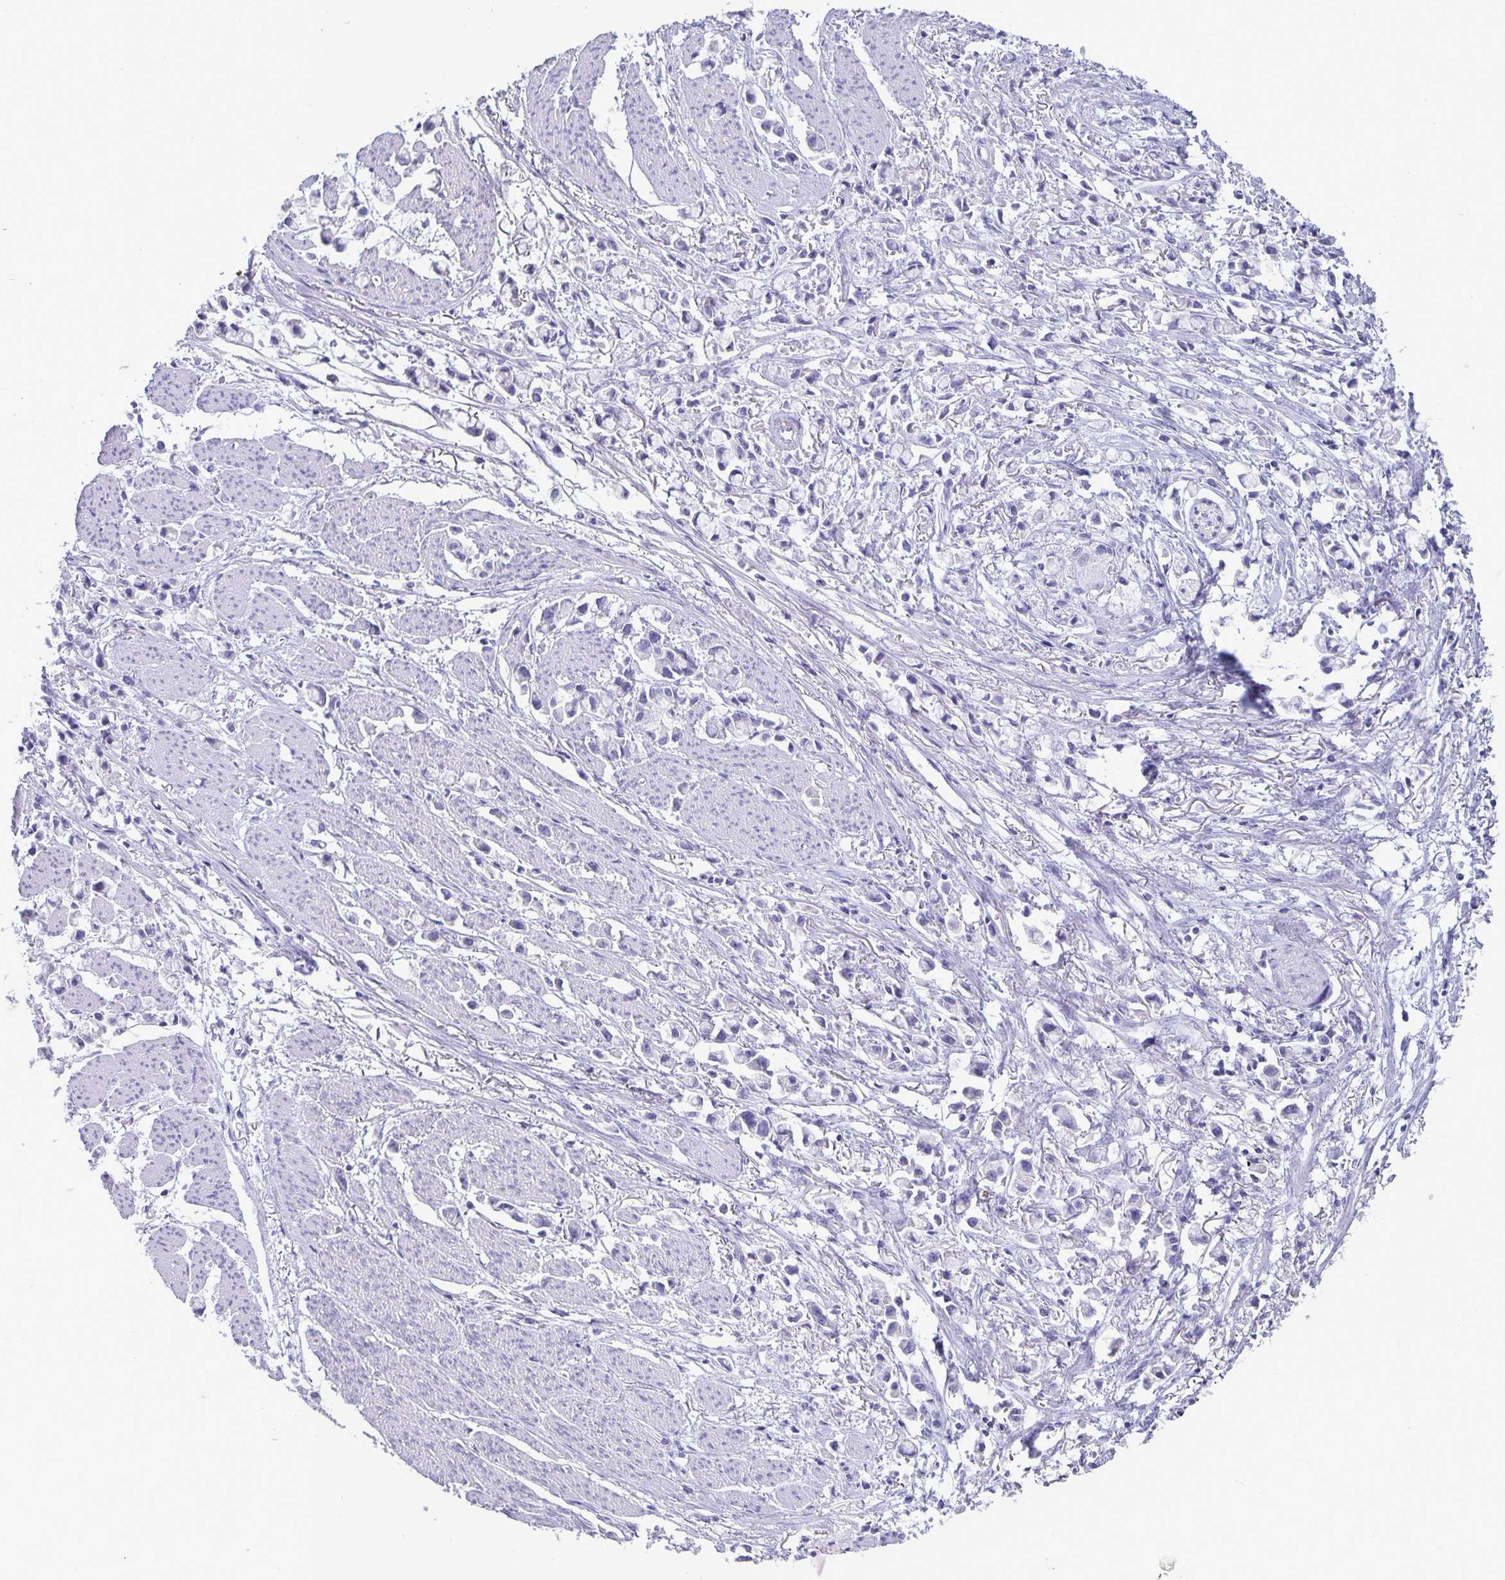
{"staining": {"intensity": "negative", "quantity": "none", "location": "none"}, "tissue": "stomach cancer", "cell_type": "Tumor cells", "image_type": "cancer", "snomed": [{"axis": "morphology", "description": "Adenocarcinoma, NOS"}, {"axis": "topography", "description": "Stomach"}], "caption": "Human adenocarcinoma (stomach) stained for a protein using immunohistochemistry (IHC) demonstrates no positivity in tumor cells.", "gene": "BPIFA3", "patient": {"sex": "female", "age": 81}}